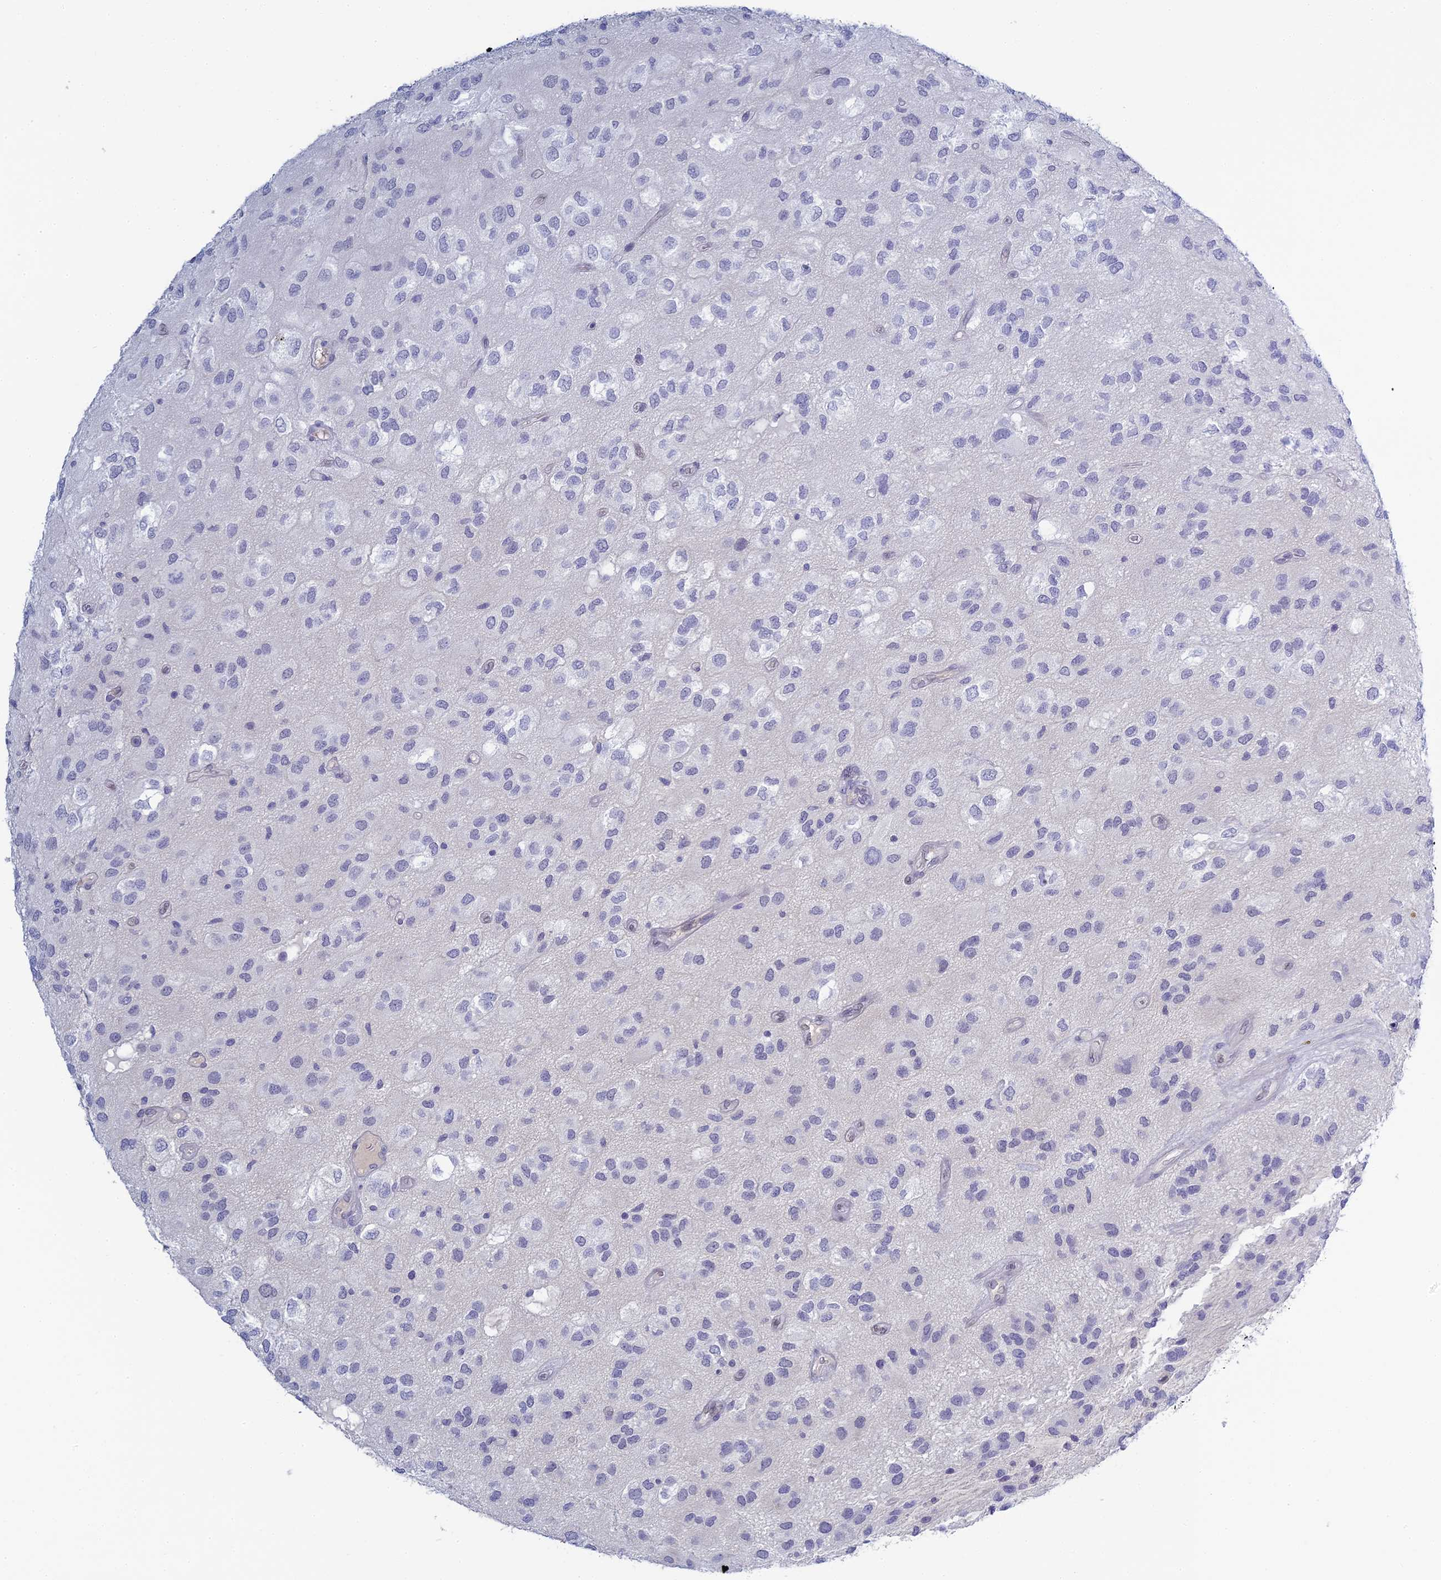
{"staining": {"intensity": "negative", "quantity": "none", "location": "none"}, "tissue": "glioma", "cell_type": "Tumor cells", "image_type": "cancer", "snomed": [{"axis": "morphology", "description": "Glioma, malignant, Low grade"}, {"axis": "topography", "description": "Brain"}], "caption": "Protein analysis of malignant low-grade glioma shows no significant positivity in tumor cells. (DAB (3,3'-diaminobenzidine) IHC visualized using brightfield microscopy, high magnification).", "gene": "MUC13", "patient": {"sex": "male", "age": 66}}